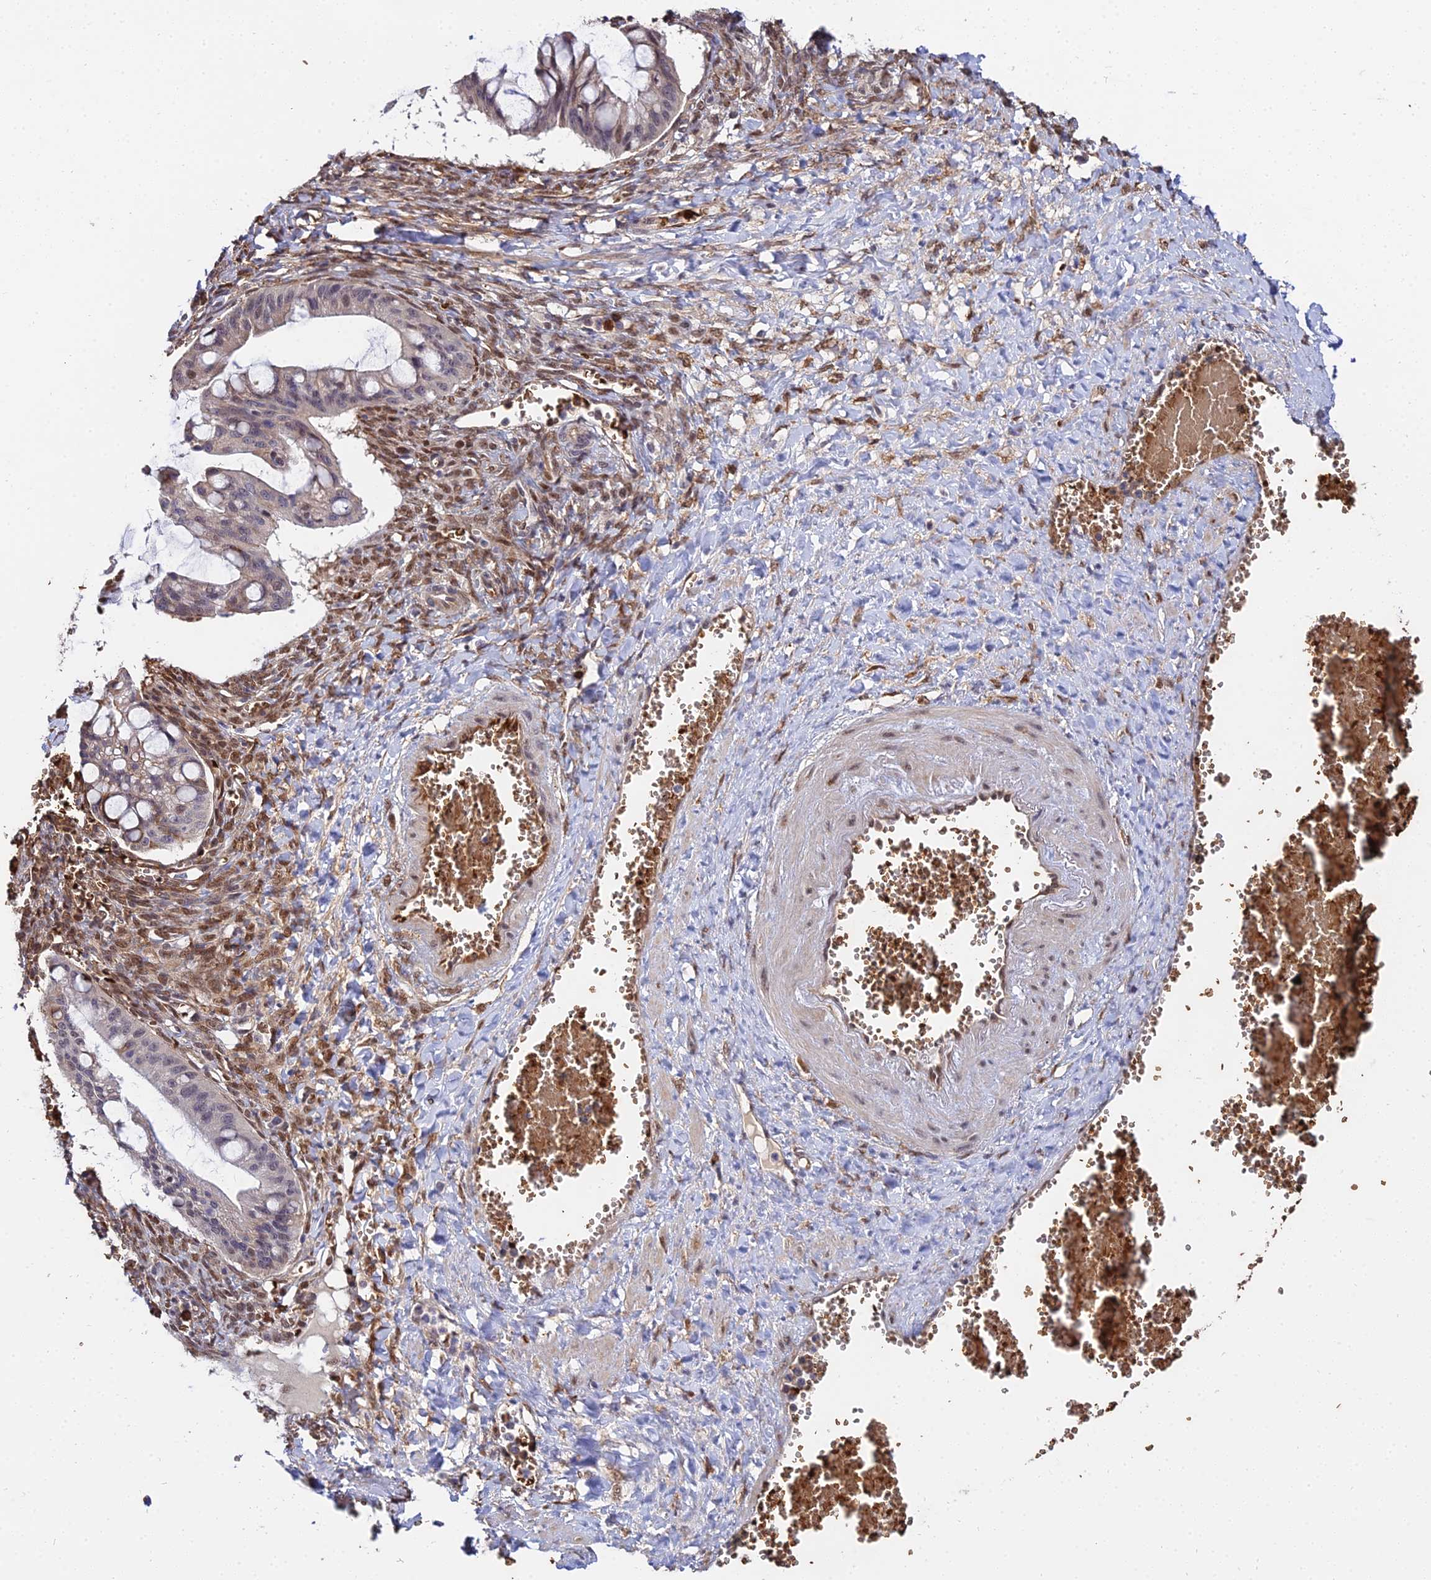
{"staining": {"intensity": "moderate", "quantity": "<25%", "location": "cytoplasmic/membranous,nuclear"}, "tissue": "ovarian cancer", "cell_type": "Tumor cells", "image_type": "cancer", "snomed": [{"axis": "morphology", "description": "Cystadenocarcinoma, mucinous, NOS"}, {"axis": "topography", "description": "Ovary"}], "caption": "Ovarian mucinous cystadenocarcinoma stained with a protein marker shows moderate staining in tumor cells.", "gene": "BCL9", "patient": {"sex": "female", "age": 73}}